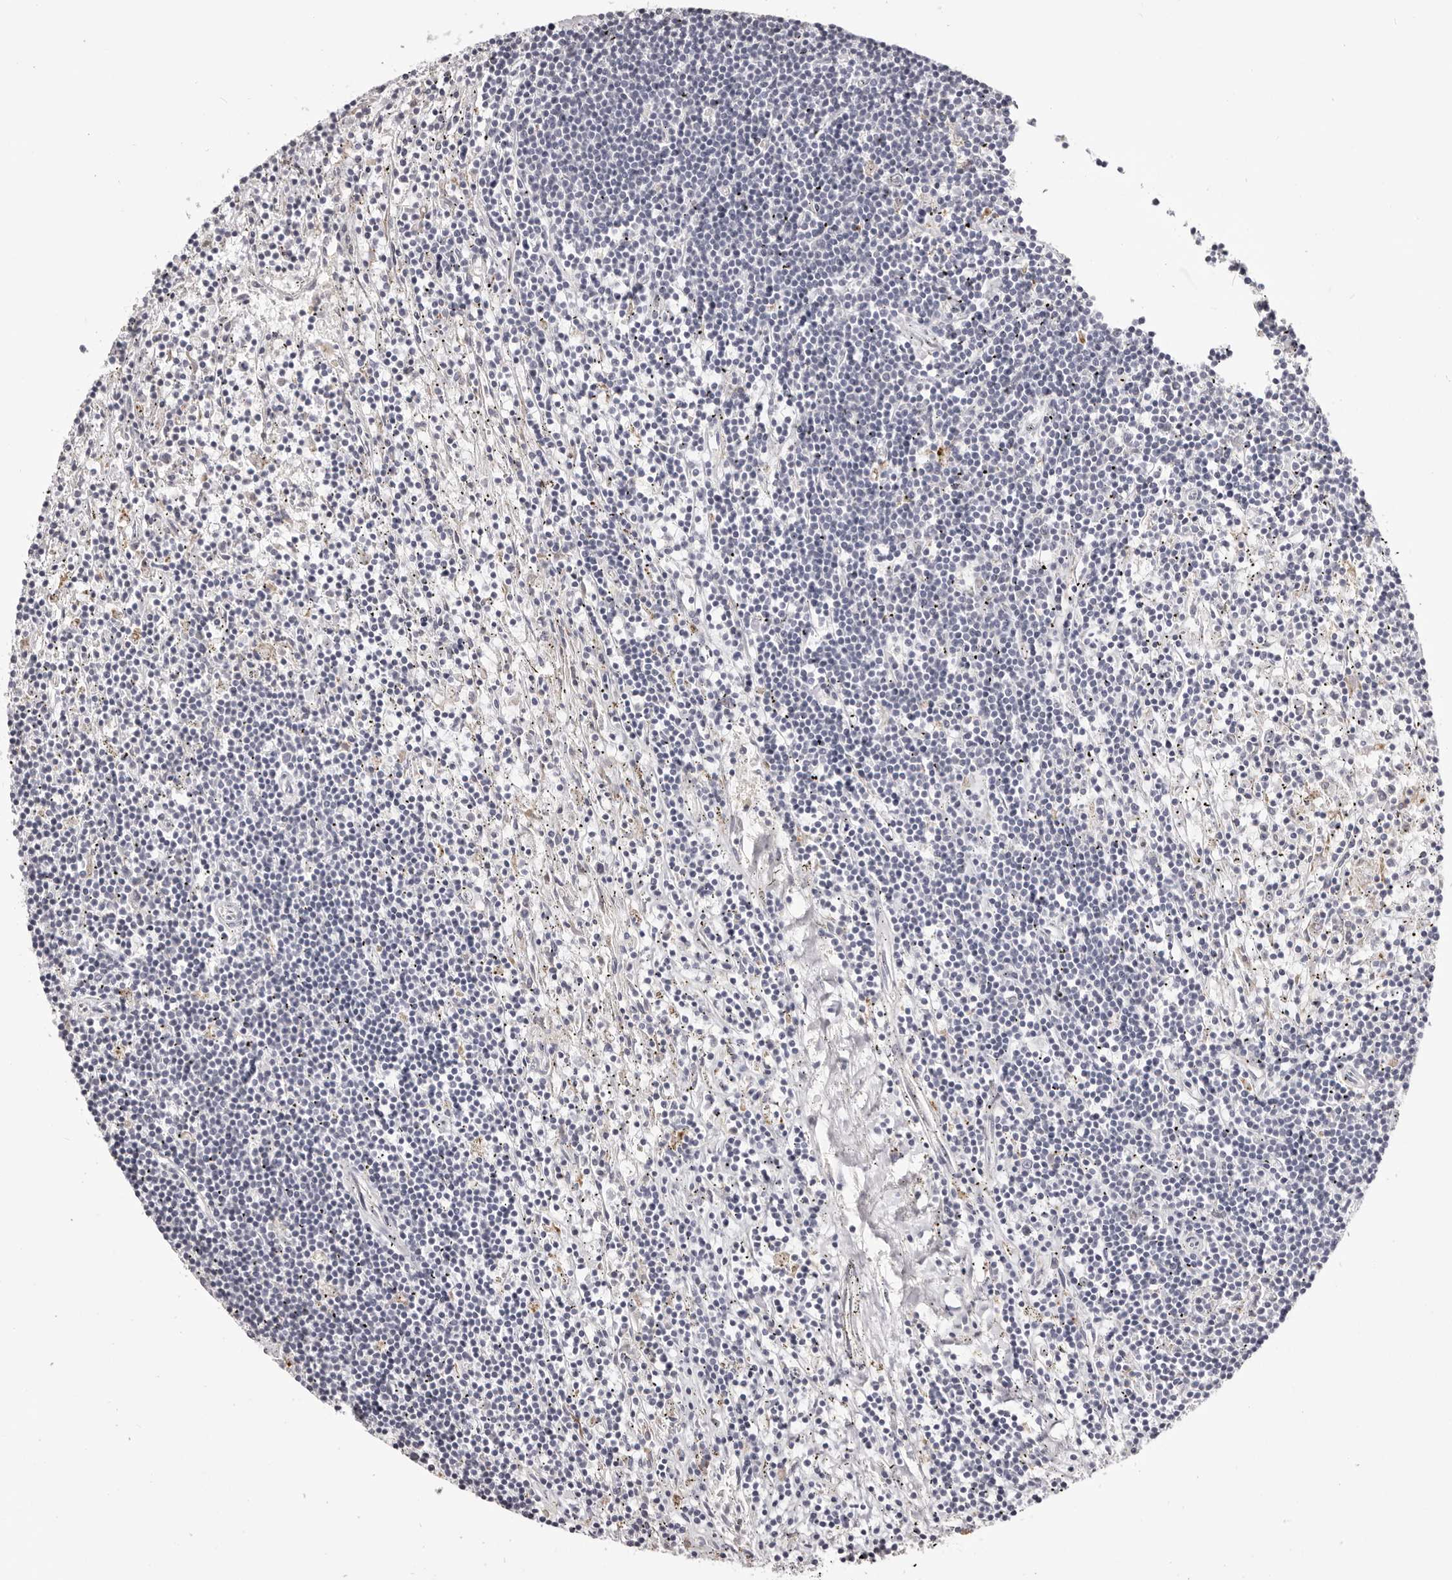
{"staining": {"intensity": "negative", "quantity": "none", "location": "none"}, "tissue": "lymphoma", "cell_type": "Tumor cells", "image_type": "cancer", "snomed": [{"axis": "morphology", "description": "Malignant lymphoma, non-Hodgkin's type, Low grade"}, {"axis": "topography", "description": "Spleen"}], "caption": "Micrograph shows no protein expression in tumor cells of low-grade malignant lymphoma, non-Hodgkin's type tissue. (Stains: DAB (3,3'-diaminobenzidine) IHC with hematoxylin counter stain, Microscopy: brightfield microscopy at high magnification).", "gene": "OTUD3", "patient": {"sex": "male", "age": 76}}